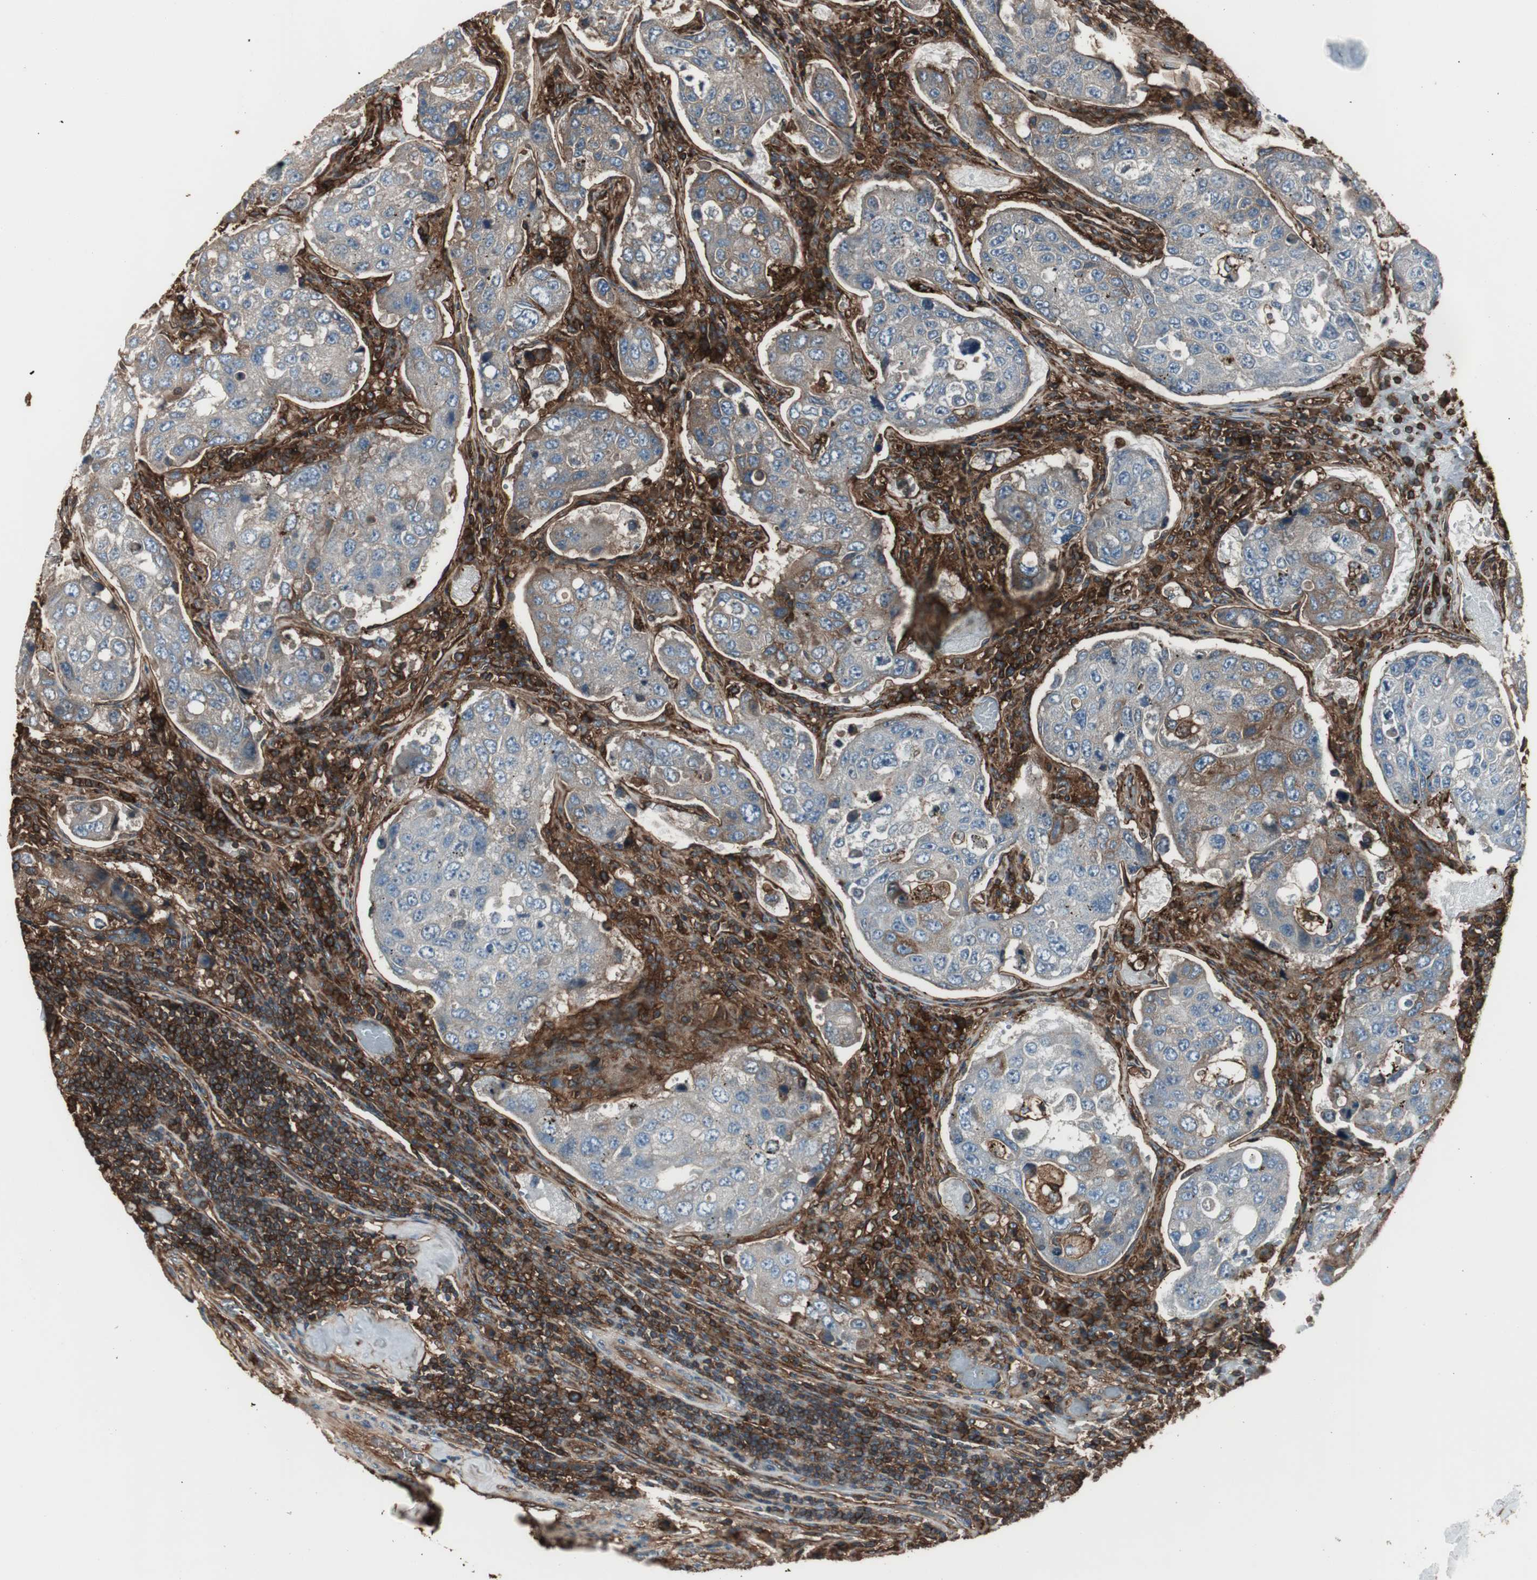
{"staining": {"intensity": "weak", "quantity": "25%-75%", "location": "cytoplasmic/membranous"}, "tissue": "urothelial cancer", "cell_type": "Tumor cells", "image_type": "cancer", "snomed": [{"axis": "morphology", "description": "Urothelial carcinoma, High grade"}, {"axis": "topography", "description": "Lymph node"}, {"axis": "topography", "description": "Urinary bladder"}], "caption": "Urothelial cancer was stained to show a protein in brown. There is low levels of weak cytoplasmic/membranous positivity in approximately 25%-75% of tumor cells. Immunohistochemistry stains the protein in brown and the nuclei are stained blue.", "gene": "B2M", "patient": {"sex": "male", "age": 51}}